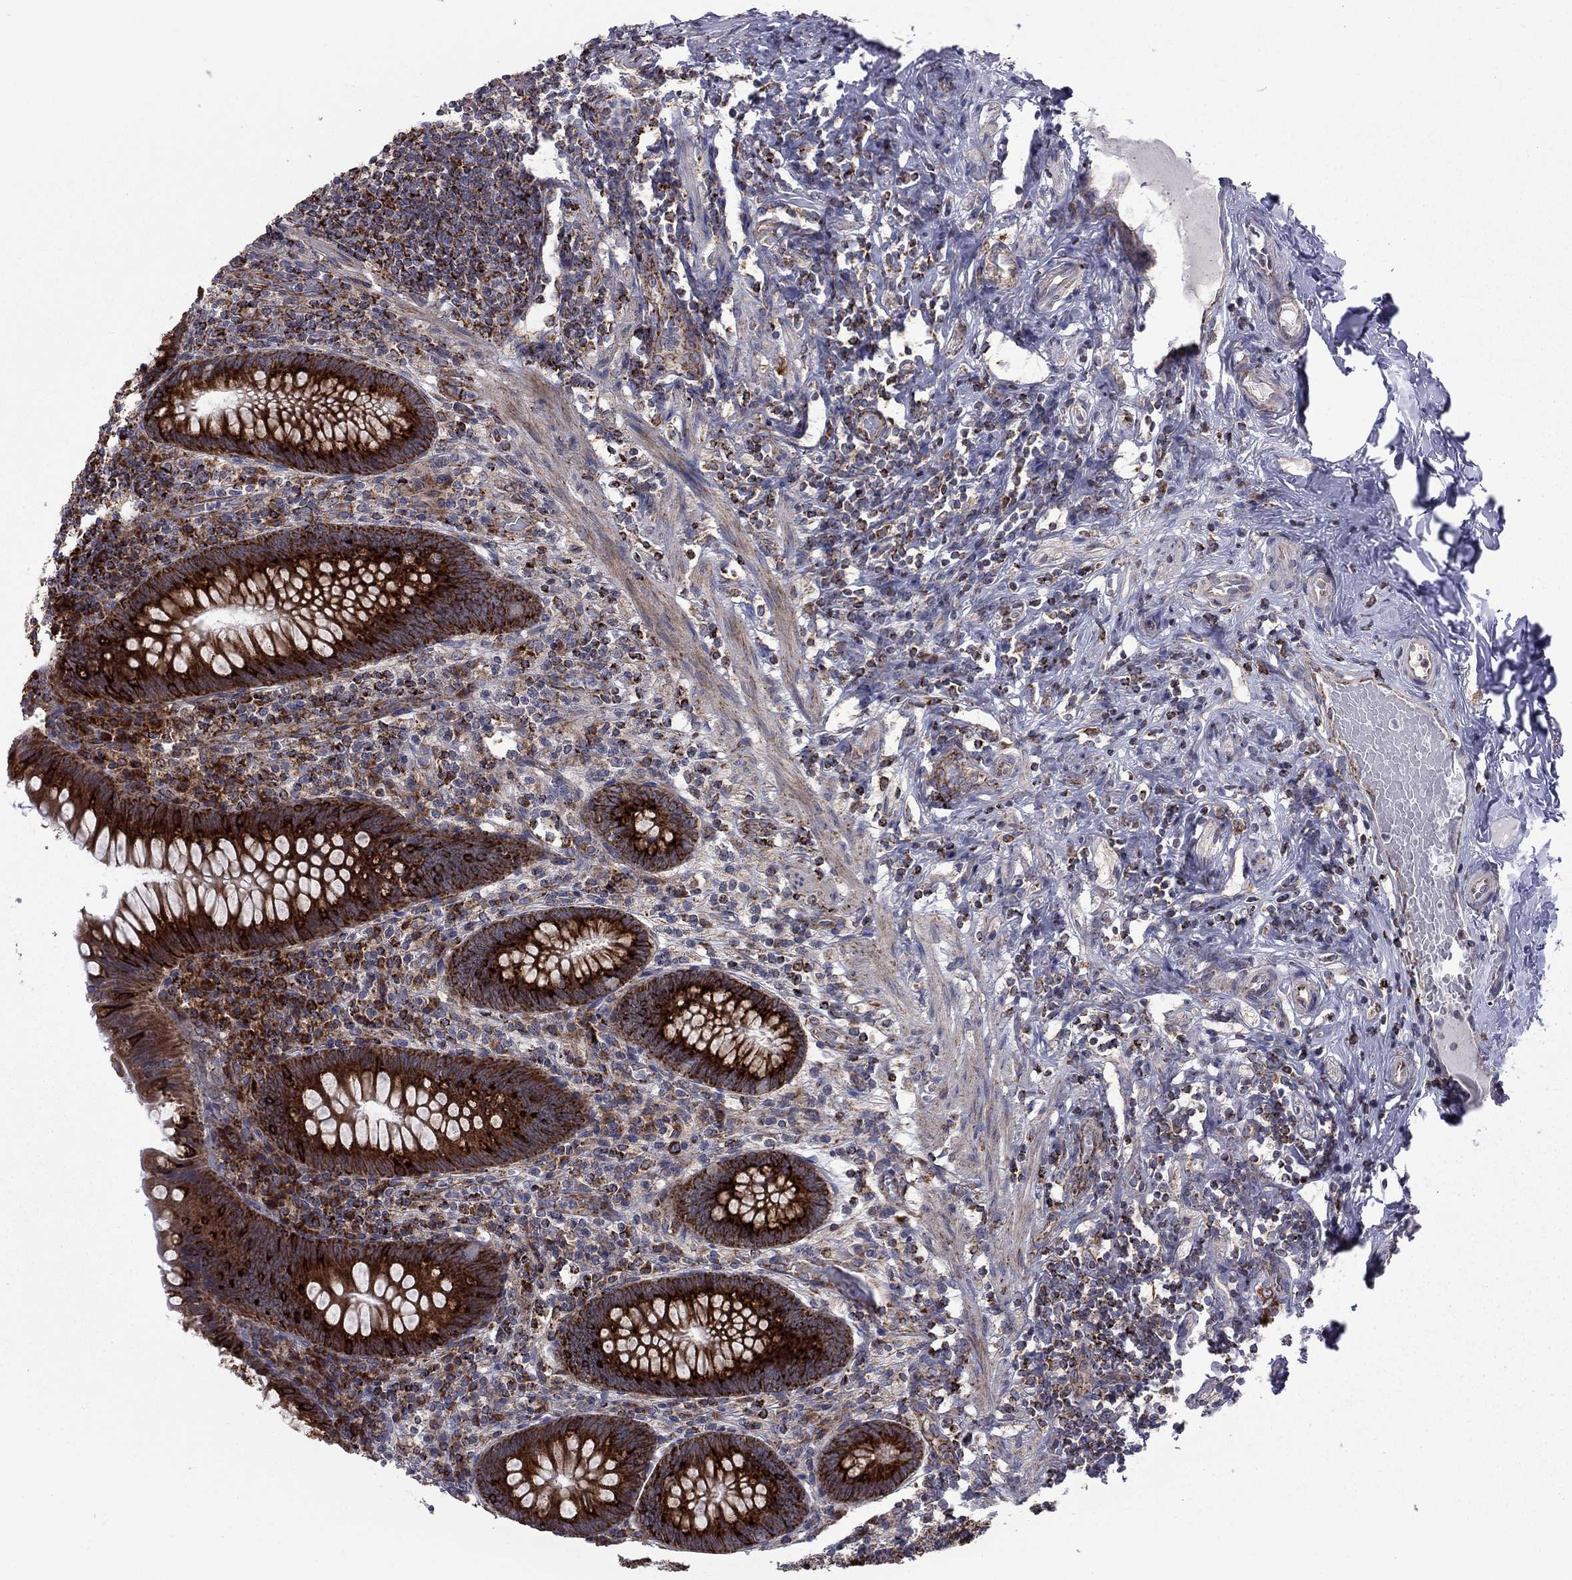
{"staining": {"intensity": "strong", "quantity": ">75%", "location": "cytoplasmic/membranous"}, "tissue": "appendix", "cell_type": "Glandular cells", "image_type": "normal", "snomed": [{"axis": "morphology", "description": "Normal tissue, NOS"}, {"axis": "topography", "description": "Appendix"}], "caption": "An immunohistochemistry photomicrograph of unremarkable tissue is shown. Protein staining in brown shows strong cytoplasmic/membranous positivity in appendix within glandular cells. (DAB = brown stain, brightfield microscopy at high magnification).", "gene": "CLPTM1", "patient": {"sex": "male", "age": 47}}